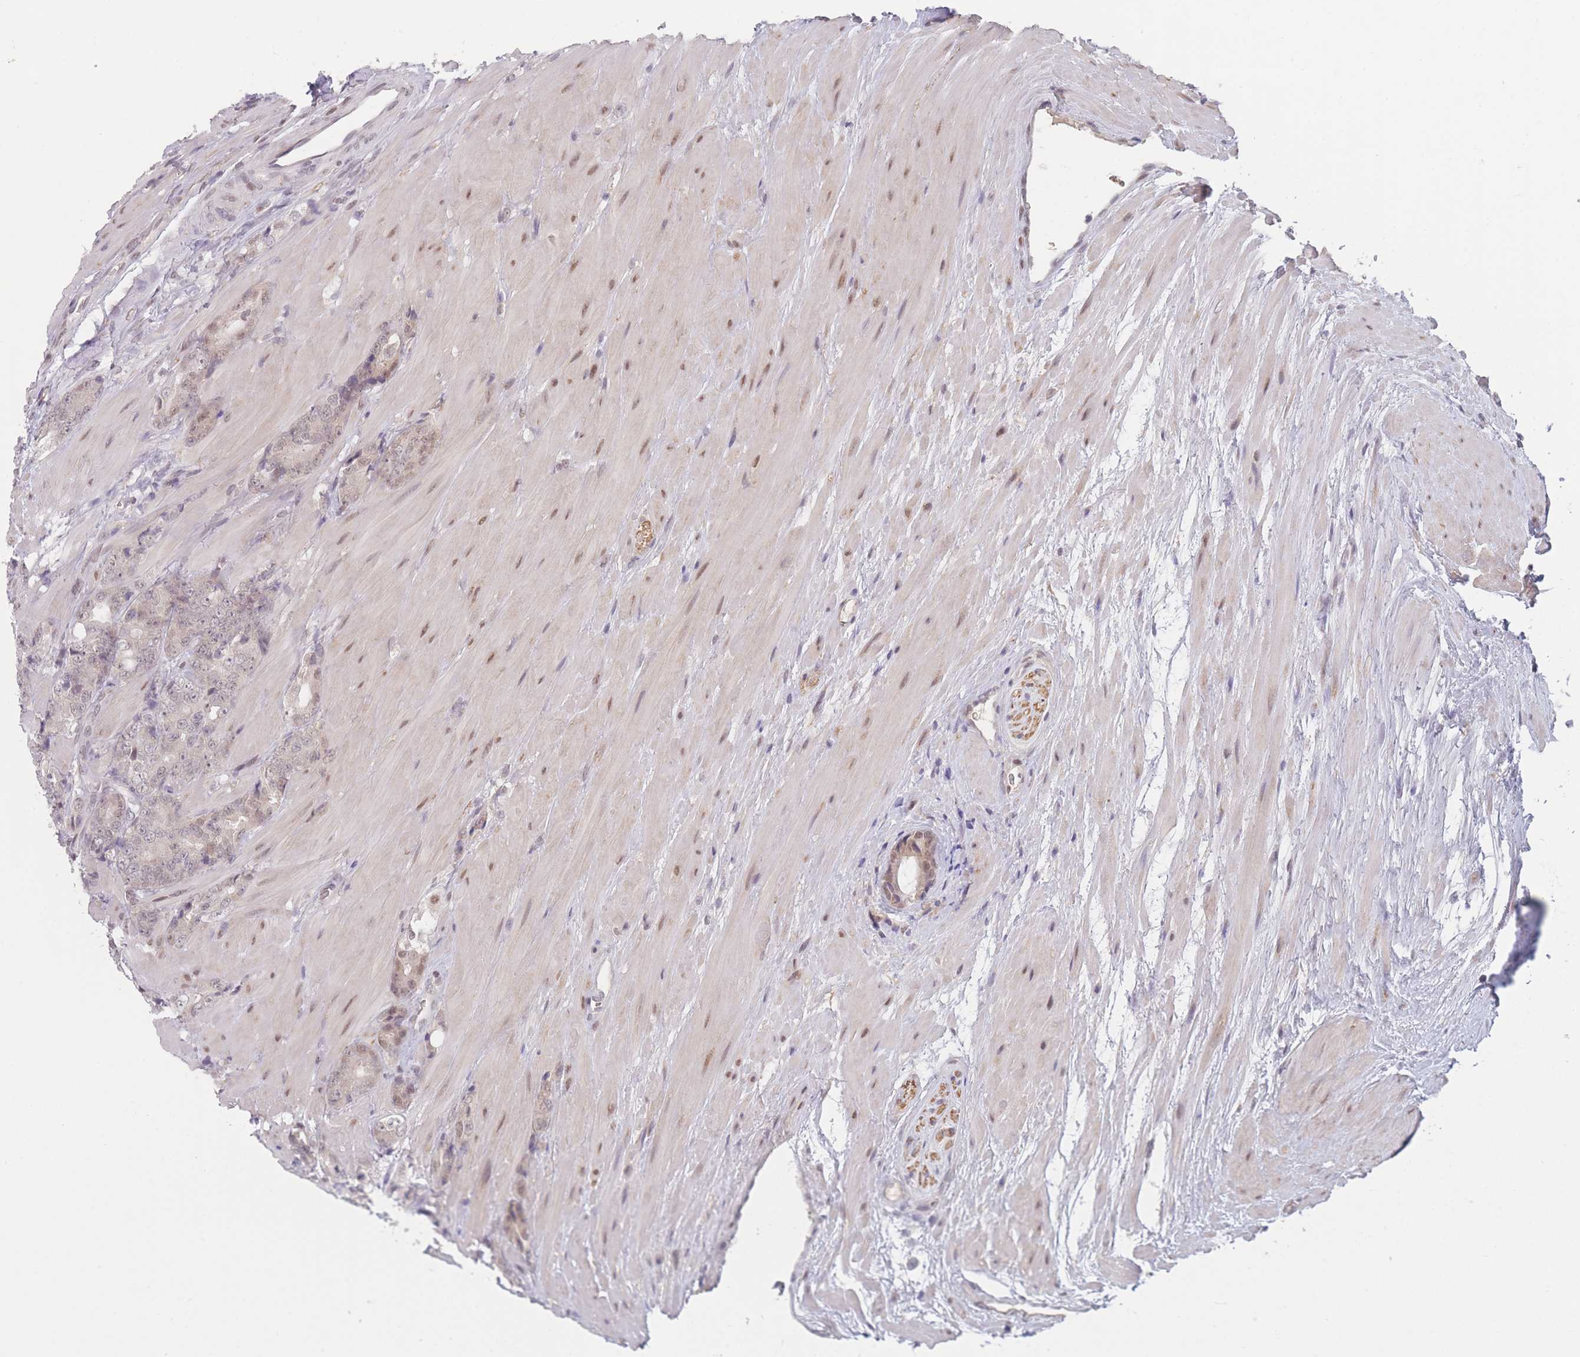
{"staining": {"intensity": "negative", "quantity": "none", "location": "none"}, "tissue": "prostate cancer", "cell_type": "Tumor cells", "image_type": "cancer", "snomed": [{"axis": "morphology", "description": "Adenocarcinoma, High grade"}, {"axis": "topography", "description": "Prostate"}], "caption": "IHC image of neoplastic tissue: human prostate cancer stained with DAB exhibits no significant protein expression in tumor cells.", "gene": "ANKRD10", "patient": {"sex": "male", "age": 62}}